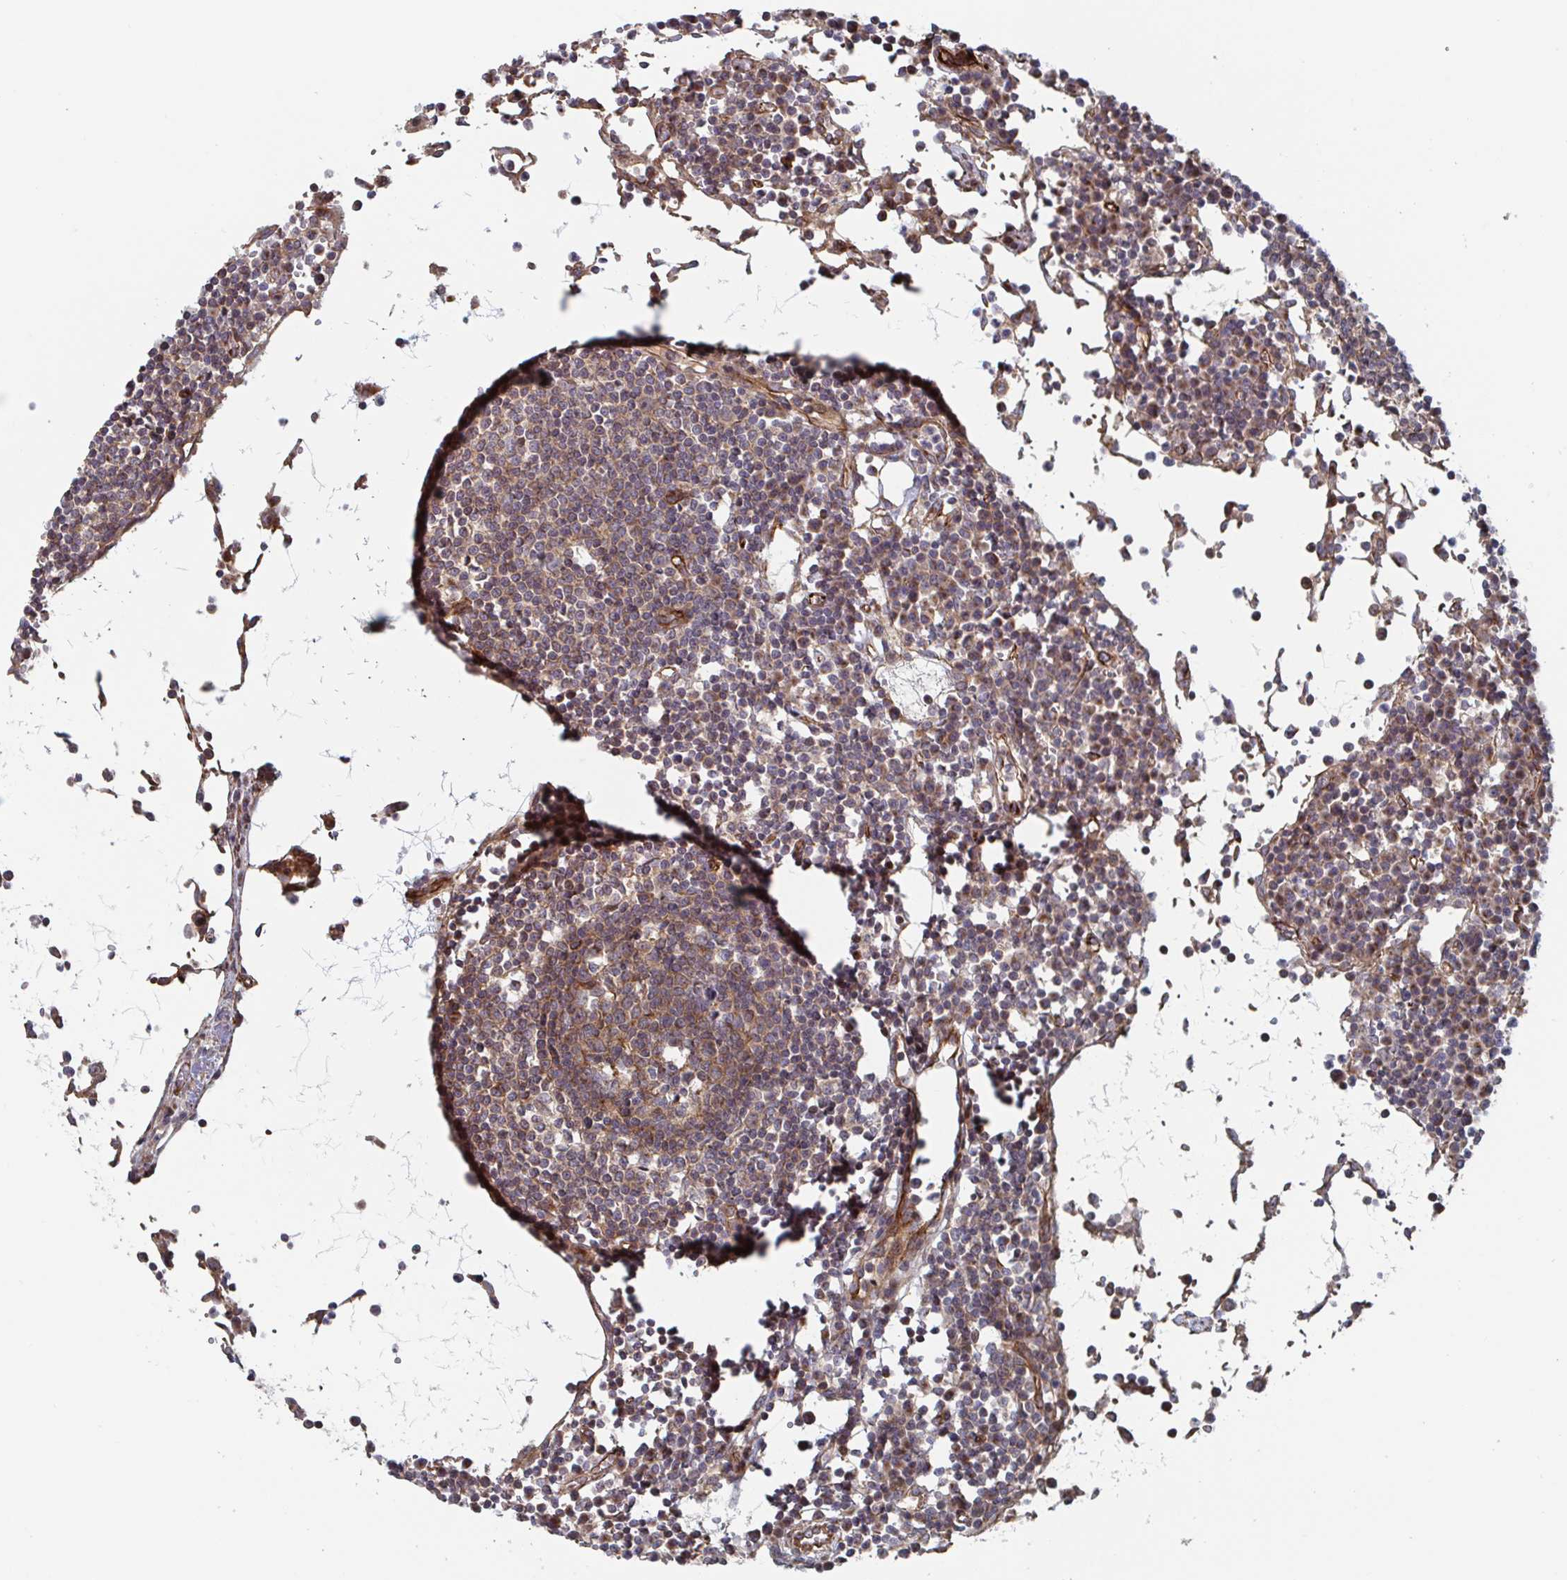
{"staining": {"intensity": "weak", "quantity": "25%-75%", "location": "cytoplasmic/membranous"}, "tissue": "lymph node", "cell_type": "Germinal center cells", "image_type": "normal", "snomed": [{"axis": "morphology", "description": "Normal tissue, NOS"}, {"axis": "topography", "description": "Lymph node"}], "caption": "Immunohistochemical staining of unremarkable human lymph node demonstrates 25%-75% levels of weak cytoplasmic/membranous protein expression in about 25%-75% of germinal center cells.", "gene": "DVL3", "patient": {"sex": "female", "age": 78}}